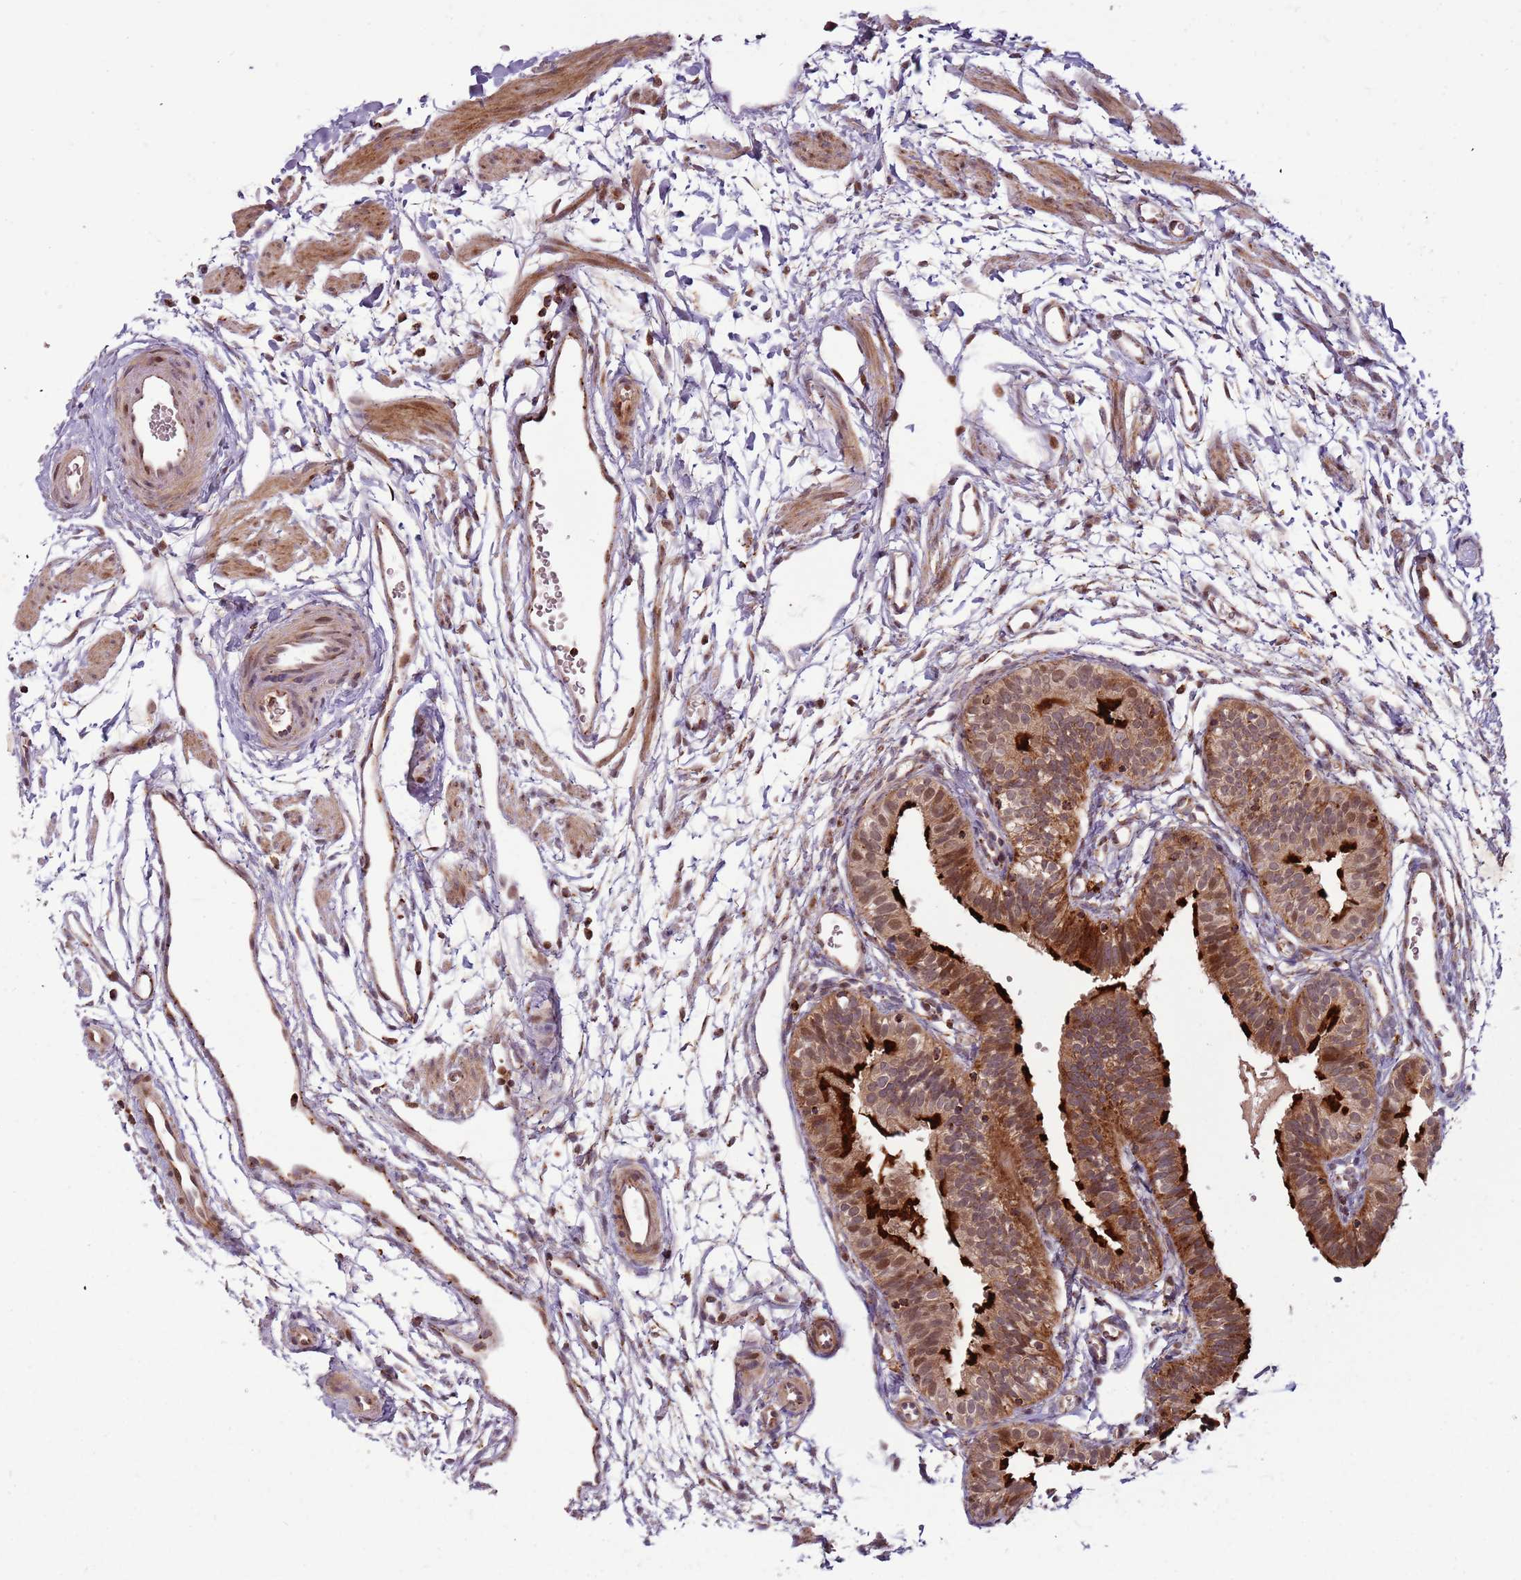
{"staining": {"intensity": "strong", "quantity": ">75%", "location": "cytoplasmic/membranous,nuclear"}, "tissue": "fallopian tube", "cell_type": "Glandular cells", "image_type": "normal", "snomed": [{"axis": "morphology", "description": "Normal tissue, NOS"}, {"axis": "topography", "description": "Fallopian tube"}], "caption": "IHC of benign fallopian tube shows high levels of strong cytoplasmic/membranous,nuclear positivity in approximately >75% of glandular cells.", "gene": "ULK3", "patient": {"sex": "female", "age": 35}}